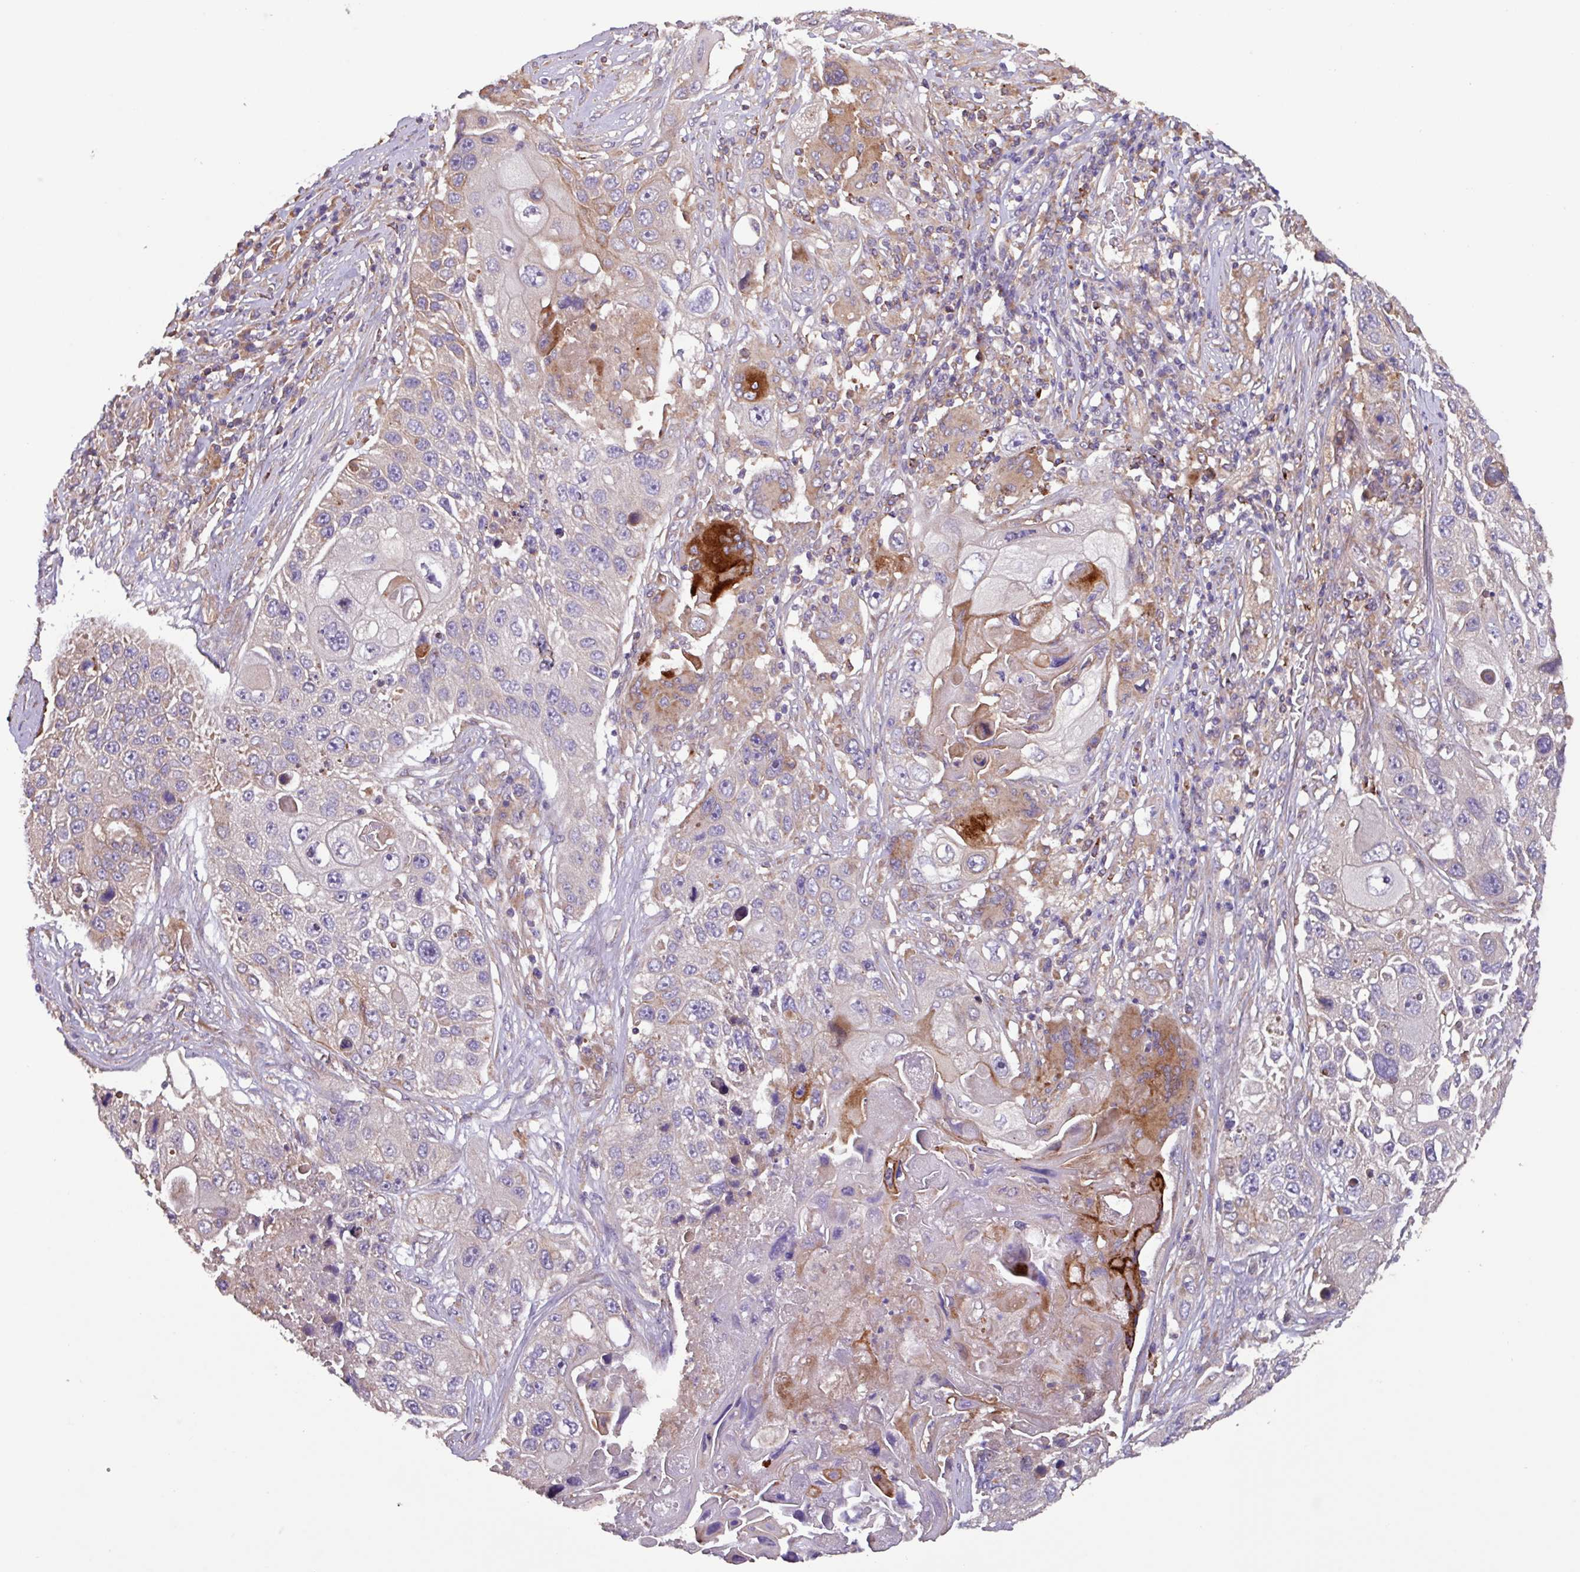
{"staining": {"intensity": "moderate", "quantity": "<25%", "location": "cytoplasmic/membranous"}, "tissue": "lung cancer", "cell_type": "Tumor cells", "image_type": "cancer", "snomed": [{"axis": "morphology", "description": "Squamous cell carcinoma, NOS"}, {"axis": "topography", "description": "Lung"}], "caption": "This is an image of IHC staining of lung cancer (squamous cell carcinoma), which shows moderate positivity in the cytoplasmic/membranous of tumor cells.", "gene": "PTPRQ", "patient": {"sex": "male", "age": 61}}